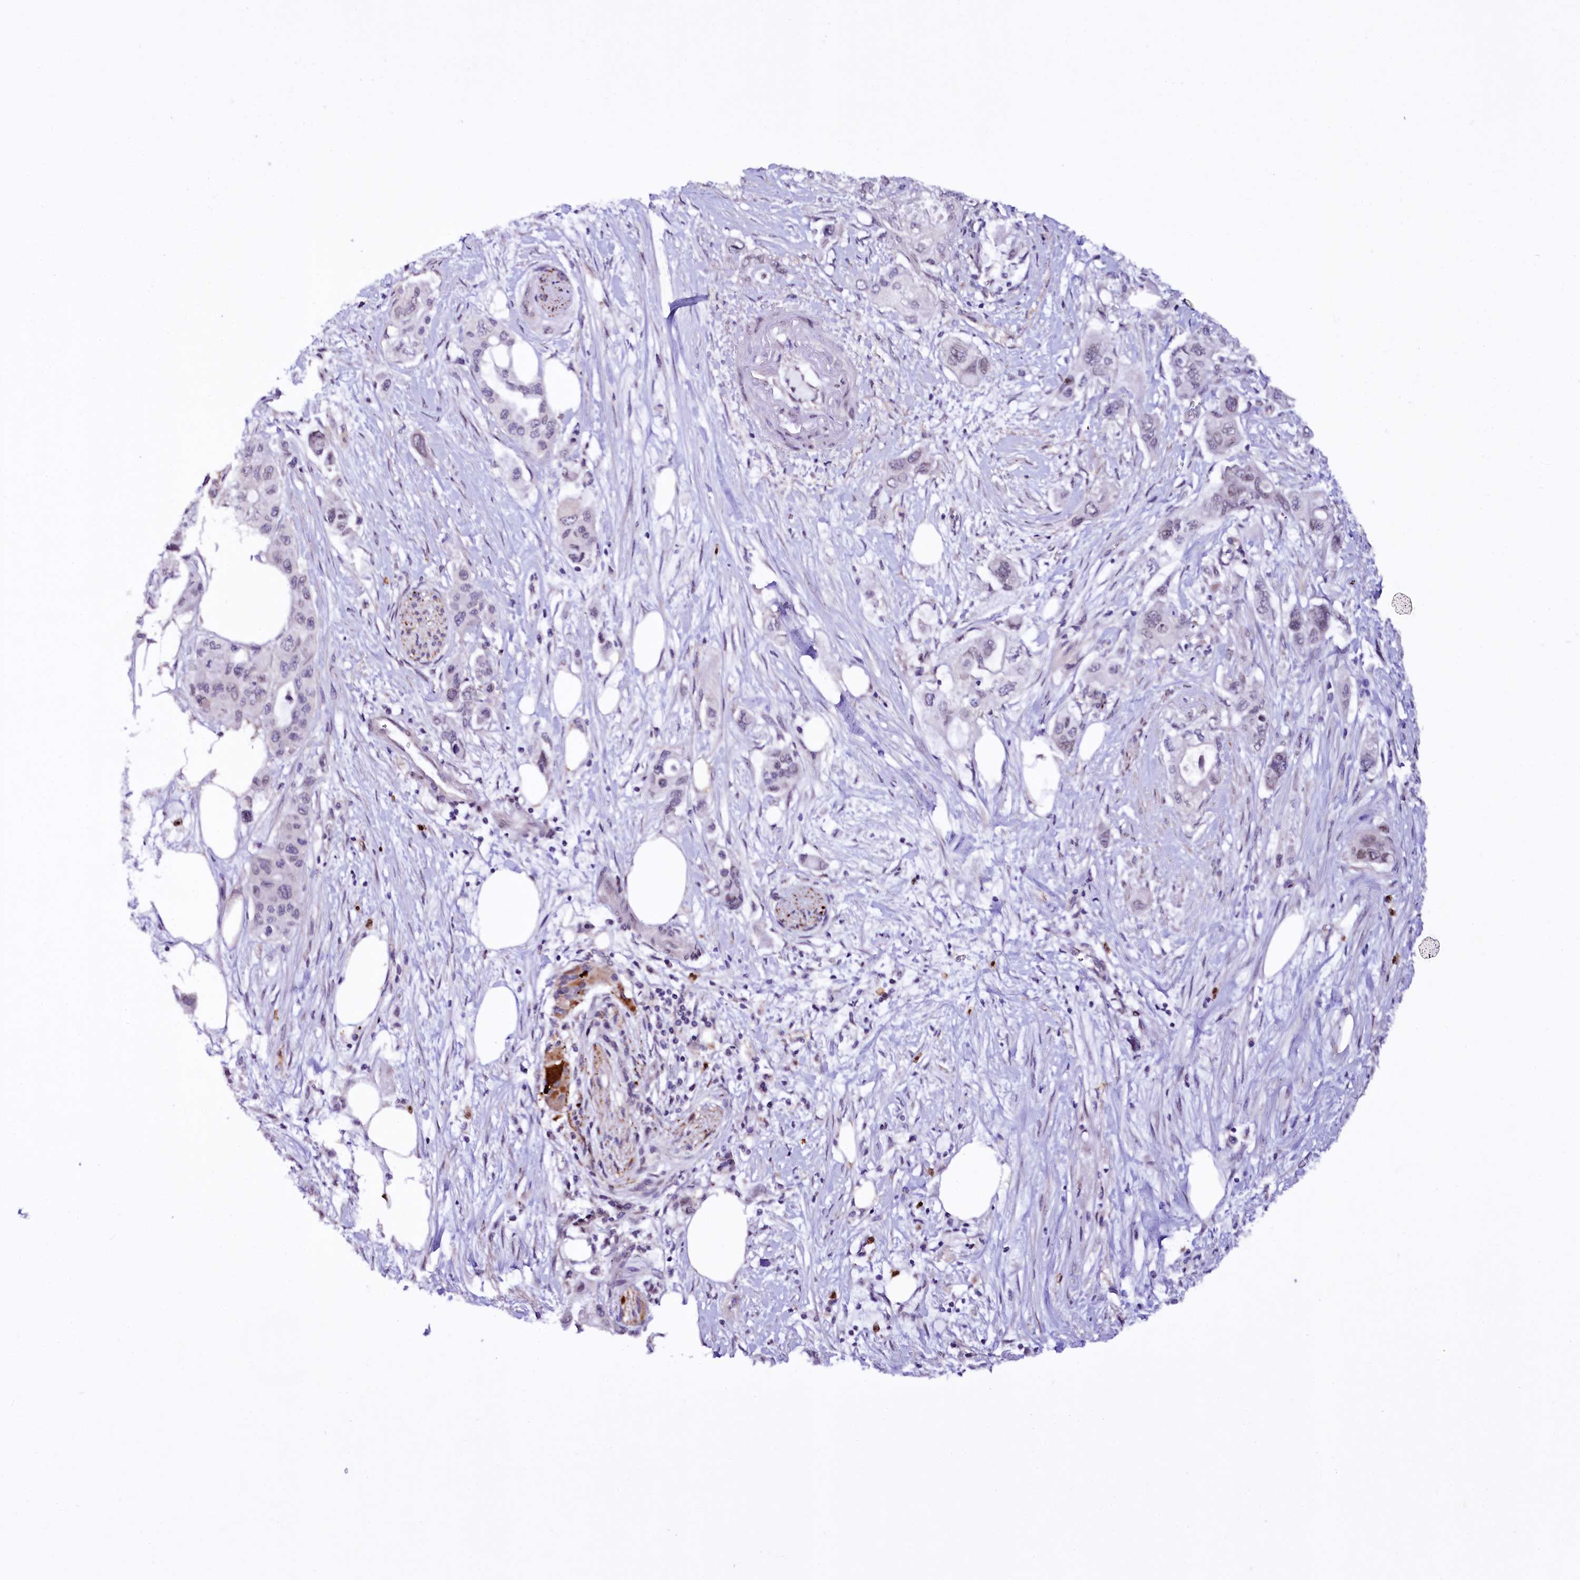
{"staining": {"intensity": "negative", "quantity": "none", "location": "none"}, "tissue": "pancreatic cancer", "cell_type": "Tumor cells", "image_type": "cancer", "snomed": [{"axis": "morphology", "description": "Adenocarcinoma, NOS"}, {"axis": "topography", "description": "Pancreas"}], "caption": "High power microscopy image of an immunohistochemistry (IHC) micrograph of pancreatic cancer, revealing no significant staining in tumor cells. (Immunohistochemistry (ihc), brightfield microscopy, high magnification).", "gene": "ZNF226", "patient": {"sex": "male", "age": 75}}